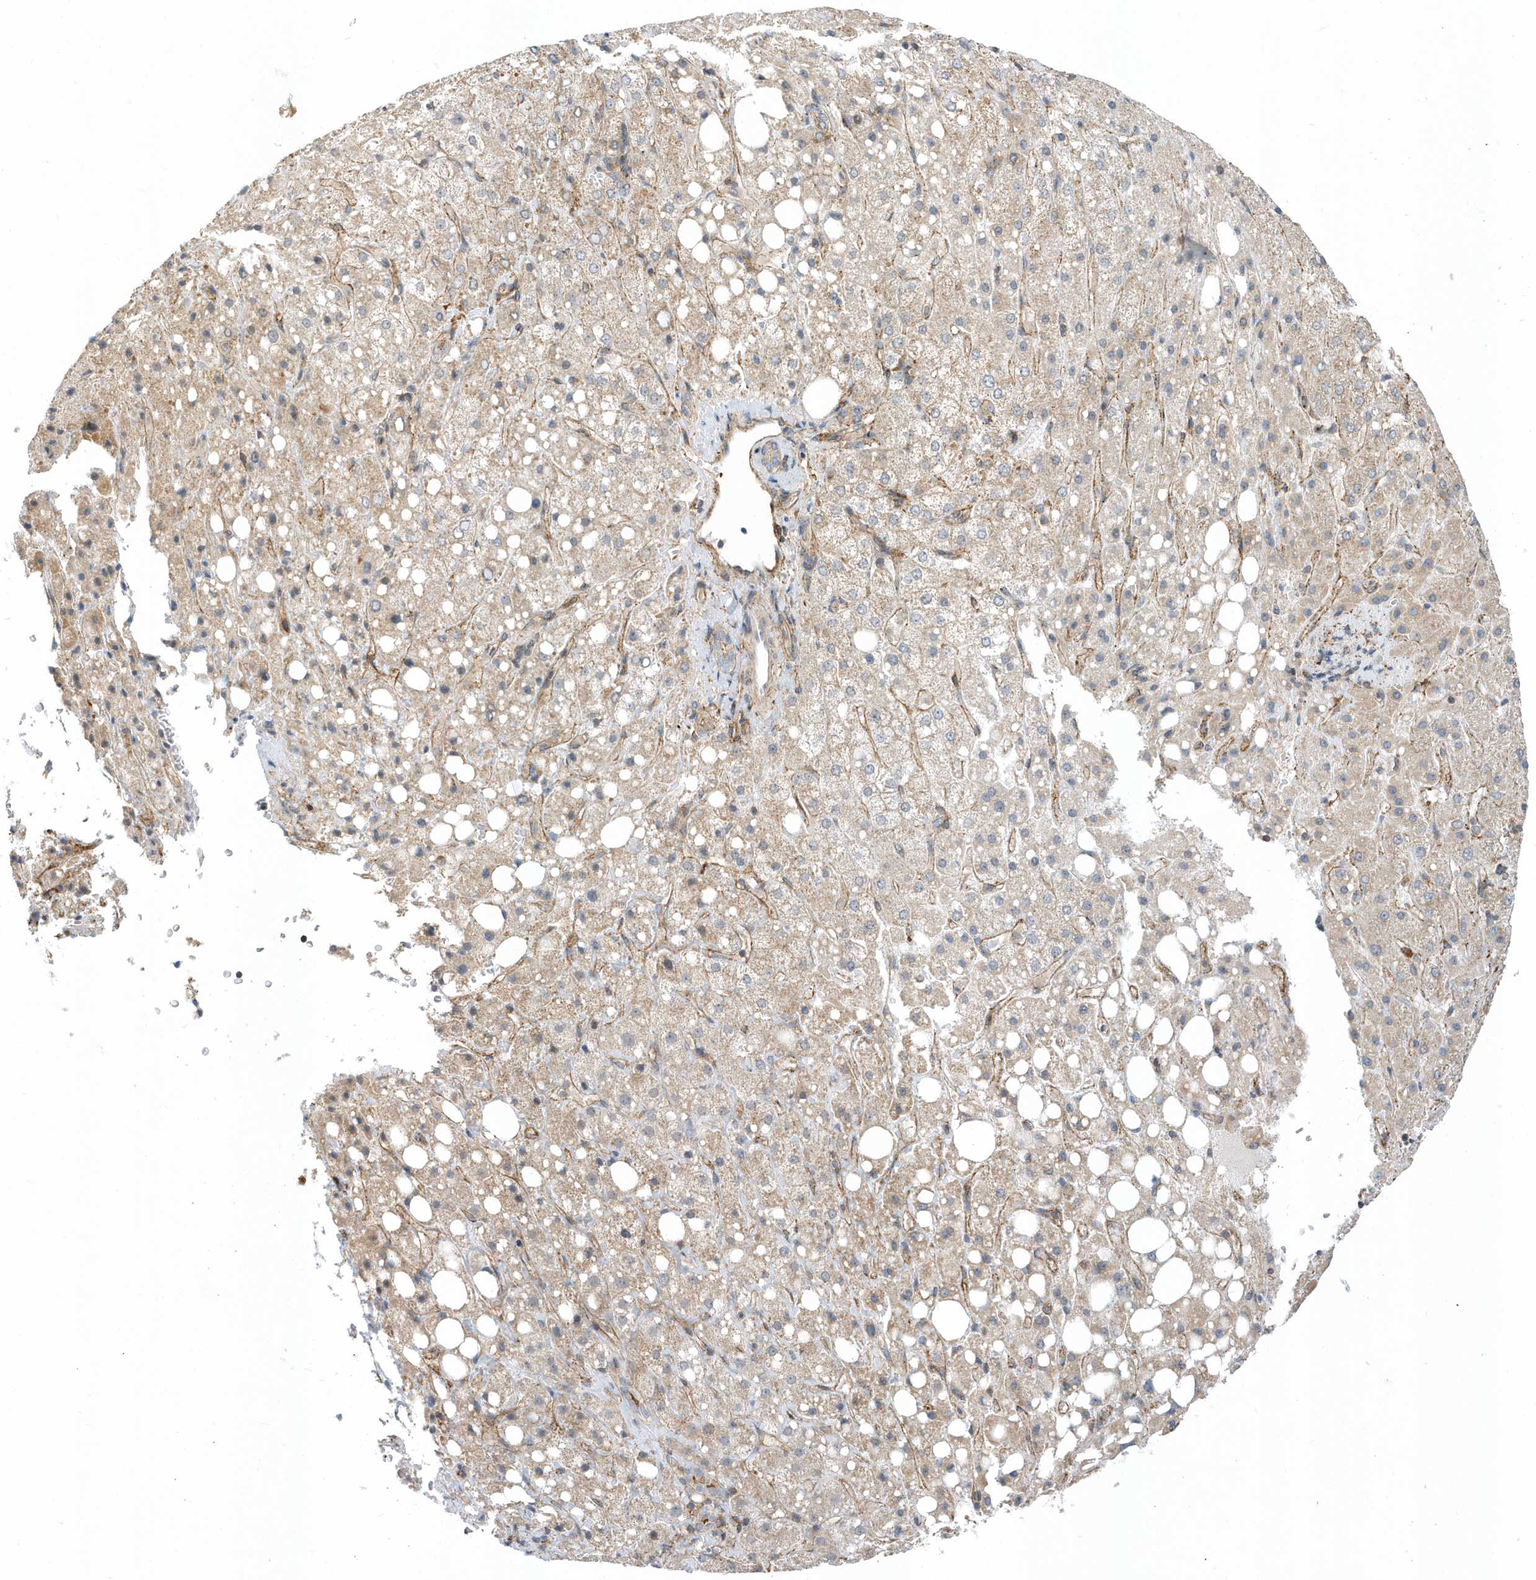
{"staining": {"intensity": "weak", "quantity": "25%-75%", "location": "cytoplasmic/membranous"}, "tissue": "liver cancer", "cell_type": "Tumor cells", "image_type": "cancer", "snomed": [{"axis": "morphology", "description": "Carcinoma, Hepatocellular, NOS"}, {"axis": "topography", "description": "Liver"}], "caption": "Protein analysis of liver cancer tissue reveals weak cytoplasmic/membranous positivity in about 25%-75% of tumor cells.", "gene": "HRH4", "patient": {"sex": "male", "age": 80}}